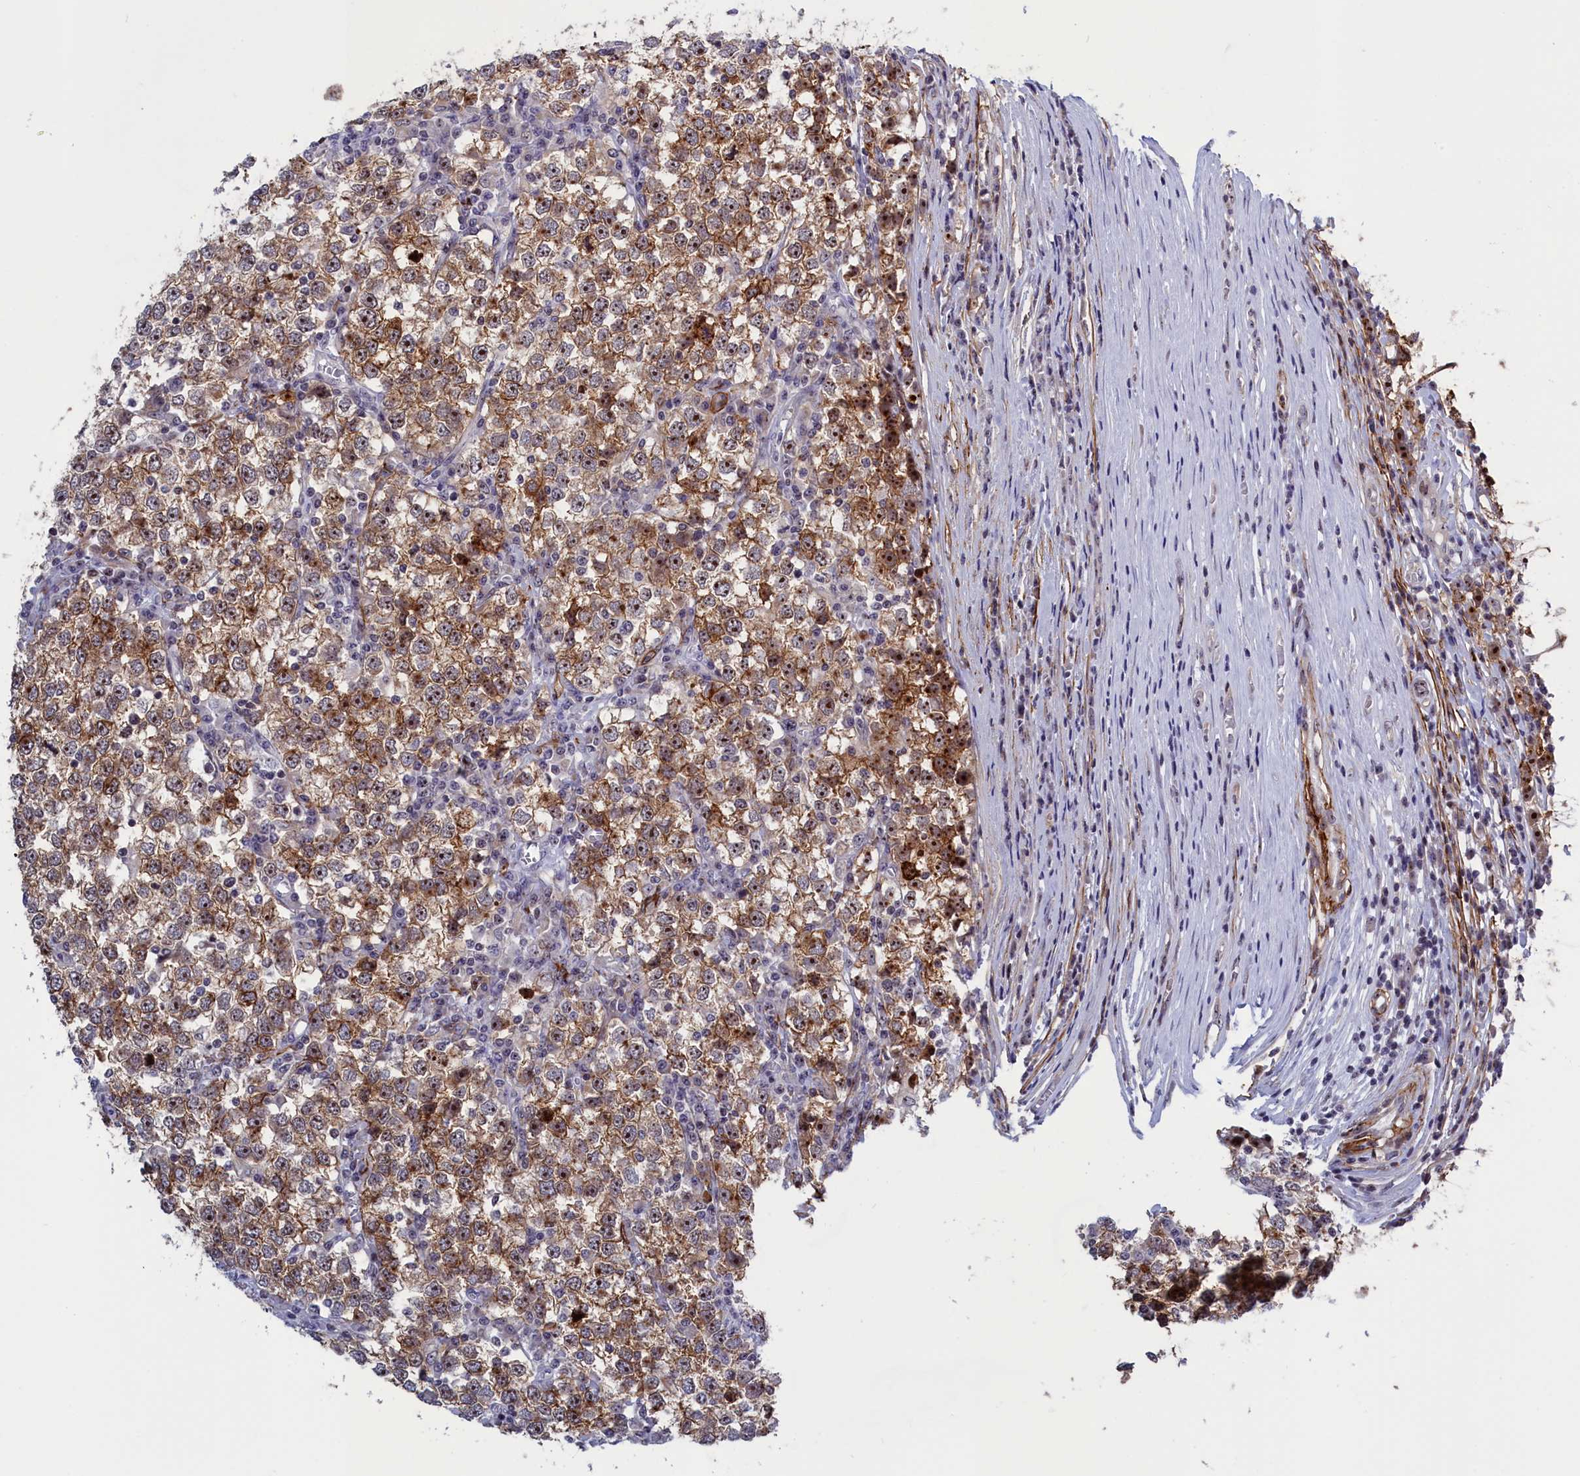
{"staining": {"intensity": "strong", "quantity": ">75%", "location": "nuclear"}, "tissue": "testis cancer", "cell_type": "Tumor cells", "image_type": "cancer", "snomed": [{"axis": "morphology", "description": "Seminoma, NOS"}, {"axis": "topography", "description": "Testis"}], "caption": "IHC of human testis cancer reveals high levels of strong nuclear positivity in approximately >75% of tumor cells. The staining was performed using DAB, with brown indicating positive protein expression. Nuclei are stained blue with hematoxylin.", "gene": "PPAN", "patient": {"sex": "male", "age": 65}}